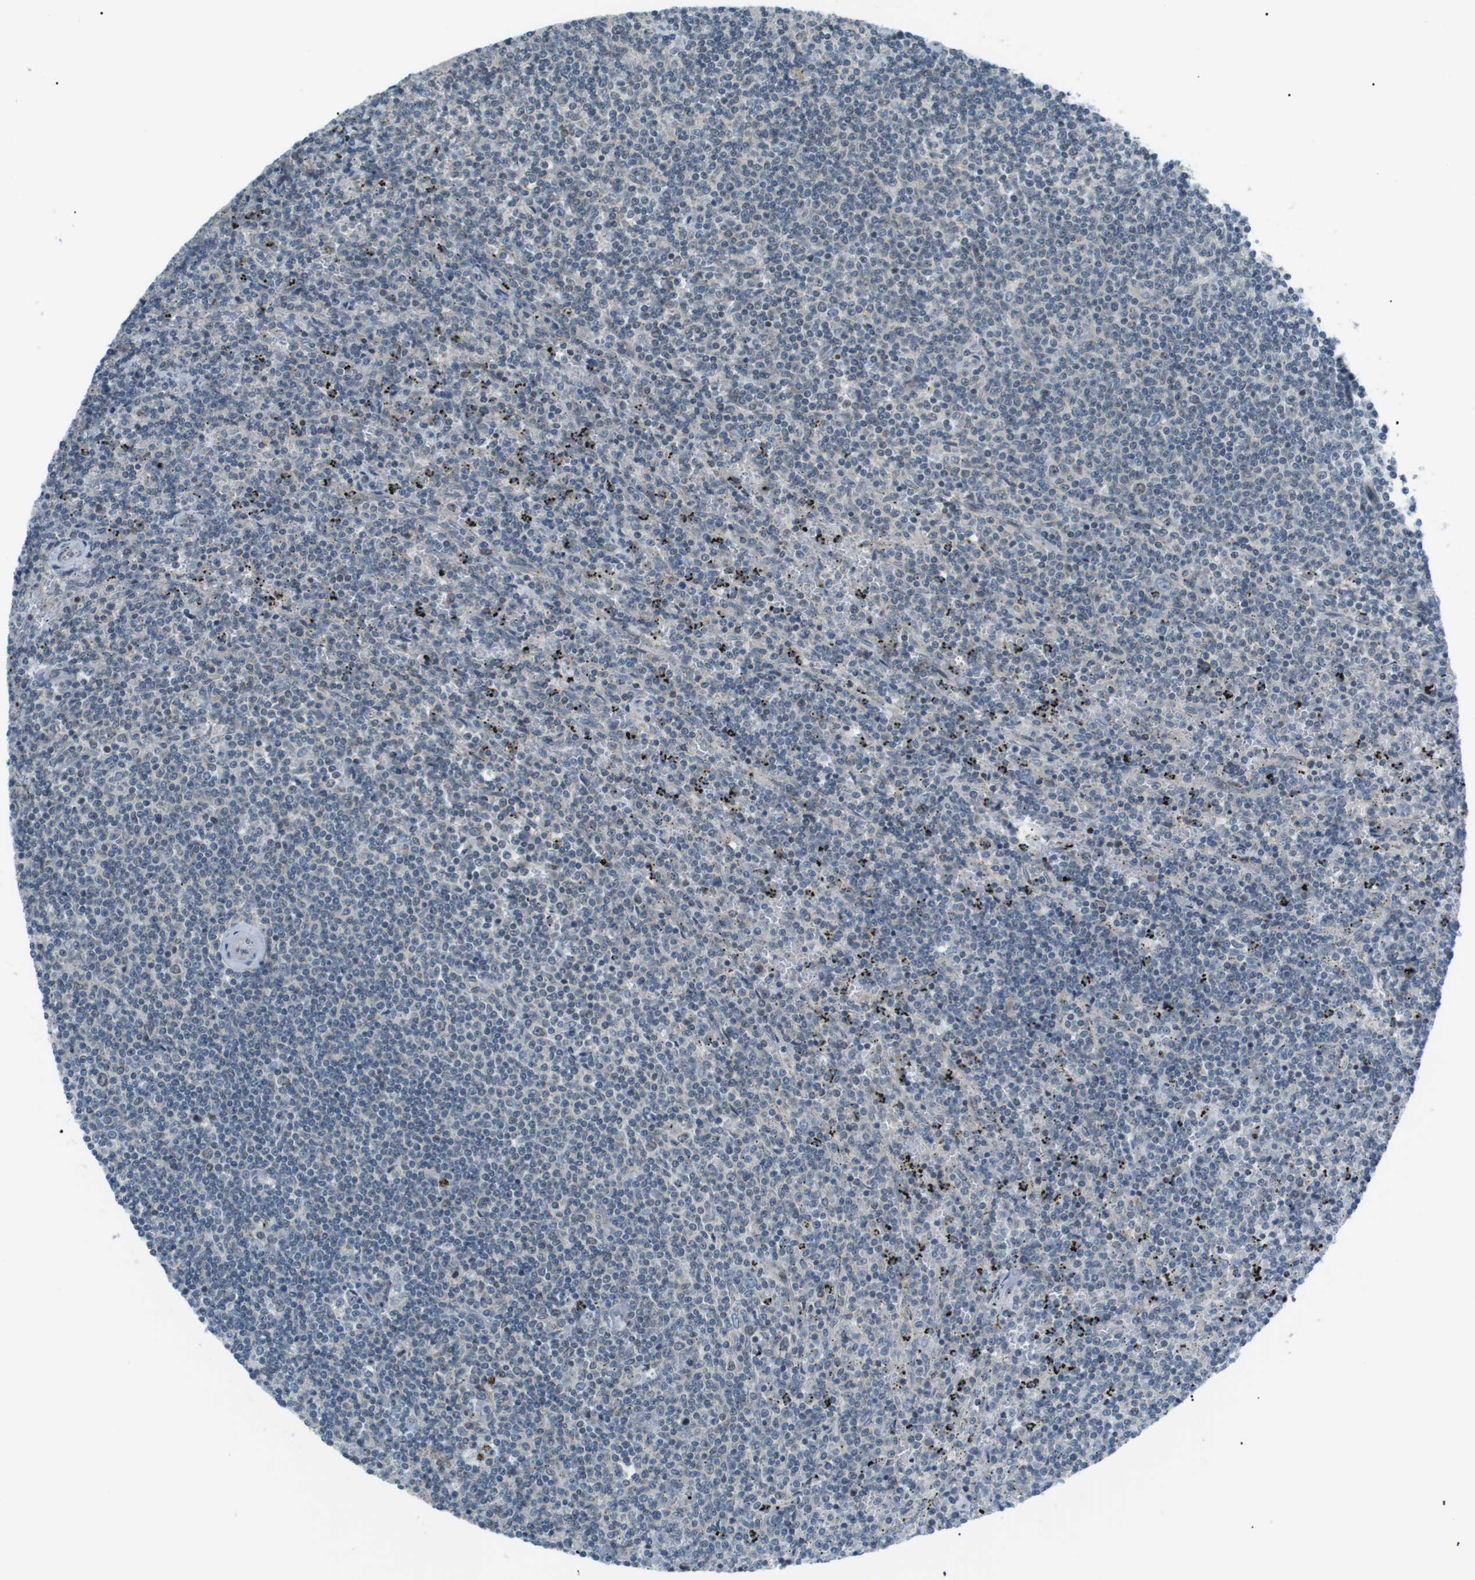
{"staining": {"intensity": "negative", "quantity": "none", "location": "none"}, "tissue": "lymphoma", "cell_type": "Tumor cells", "image_type": "cancer", "snomed": [{"axis": "morphology", "description": "Malignant lymphoma, non-Hodgkin's type, Low grade"}, {"axis": "topography", "description": "Spleen"}], "caption": "Tumor cells are negative for brown protein staining in malignant lymphoma, non-Hodgkin's type (low-grade). Brightfield microscopy of immunohistochemistry stained with DAB (3,3'-diaminobenzidine) (brown) and hematoxylin (blue), captured at high magnification.", "gene": "ARID5B", "patient": {"sex": "female", "age": 50}}